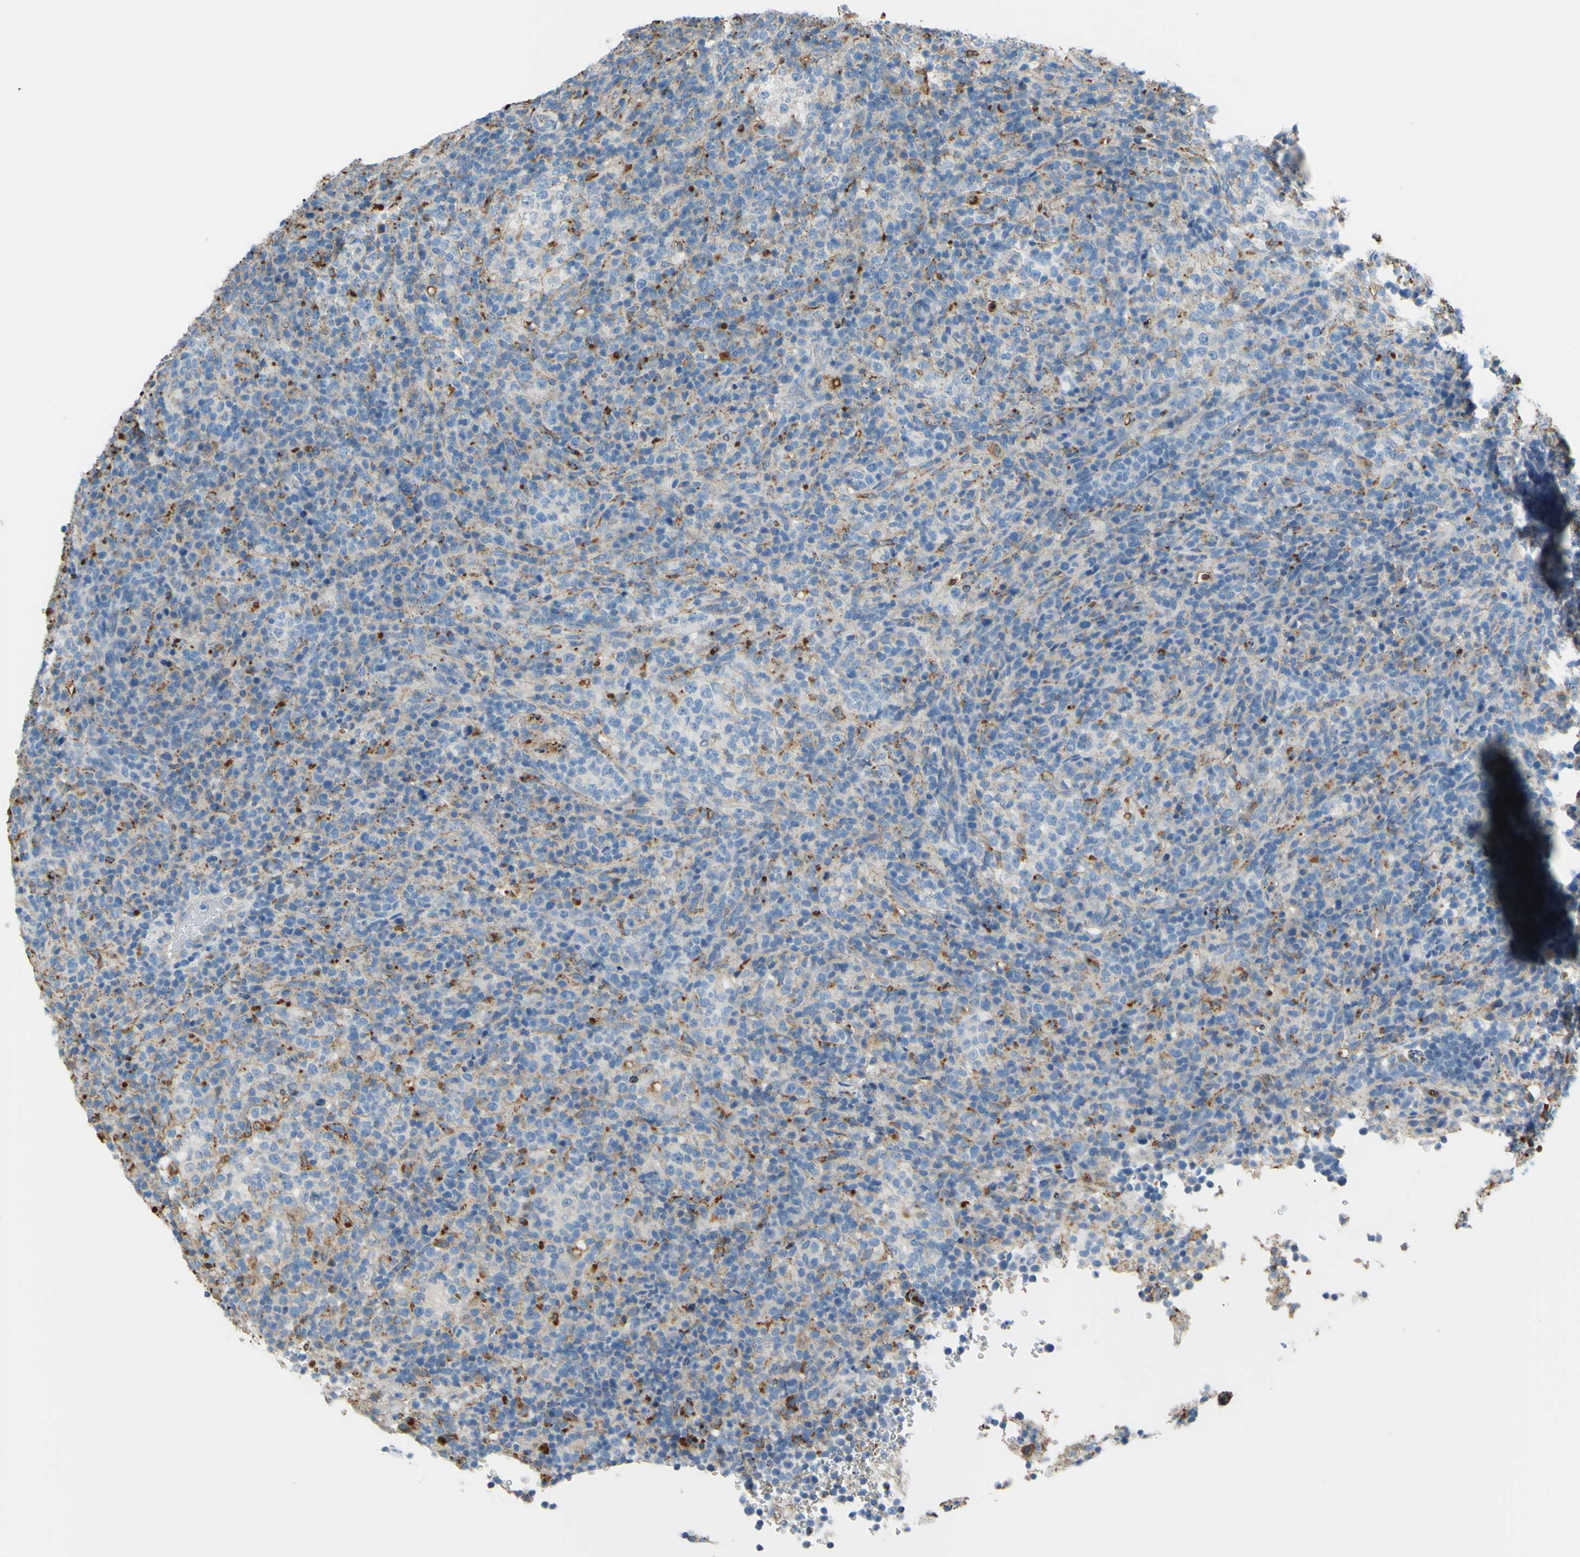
{"staining": {"intensity": "negative", "quantity": "none", "location": "none"}, "tissue": "lymphoma", "cell_type": "Tumor cells", "image_type": "cancer", "snomed": [{"axis": "morphology", "description": "Malignant lymphoma, non-Hodgkin's type, High grade"}, {"axis": "topography", "description": "Lymph node"}], "caption": "An IHC micrograph of lymphoma is shown. There is no staining in tumor cells of lymphoma. Brightfield microscopy of immunohistochemistry stained with DAB (brown) and hematoxylin (blue), captured at high magnification.", "gene": "CTSD", "patient": {"sex": "female", "age": 76}}